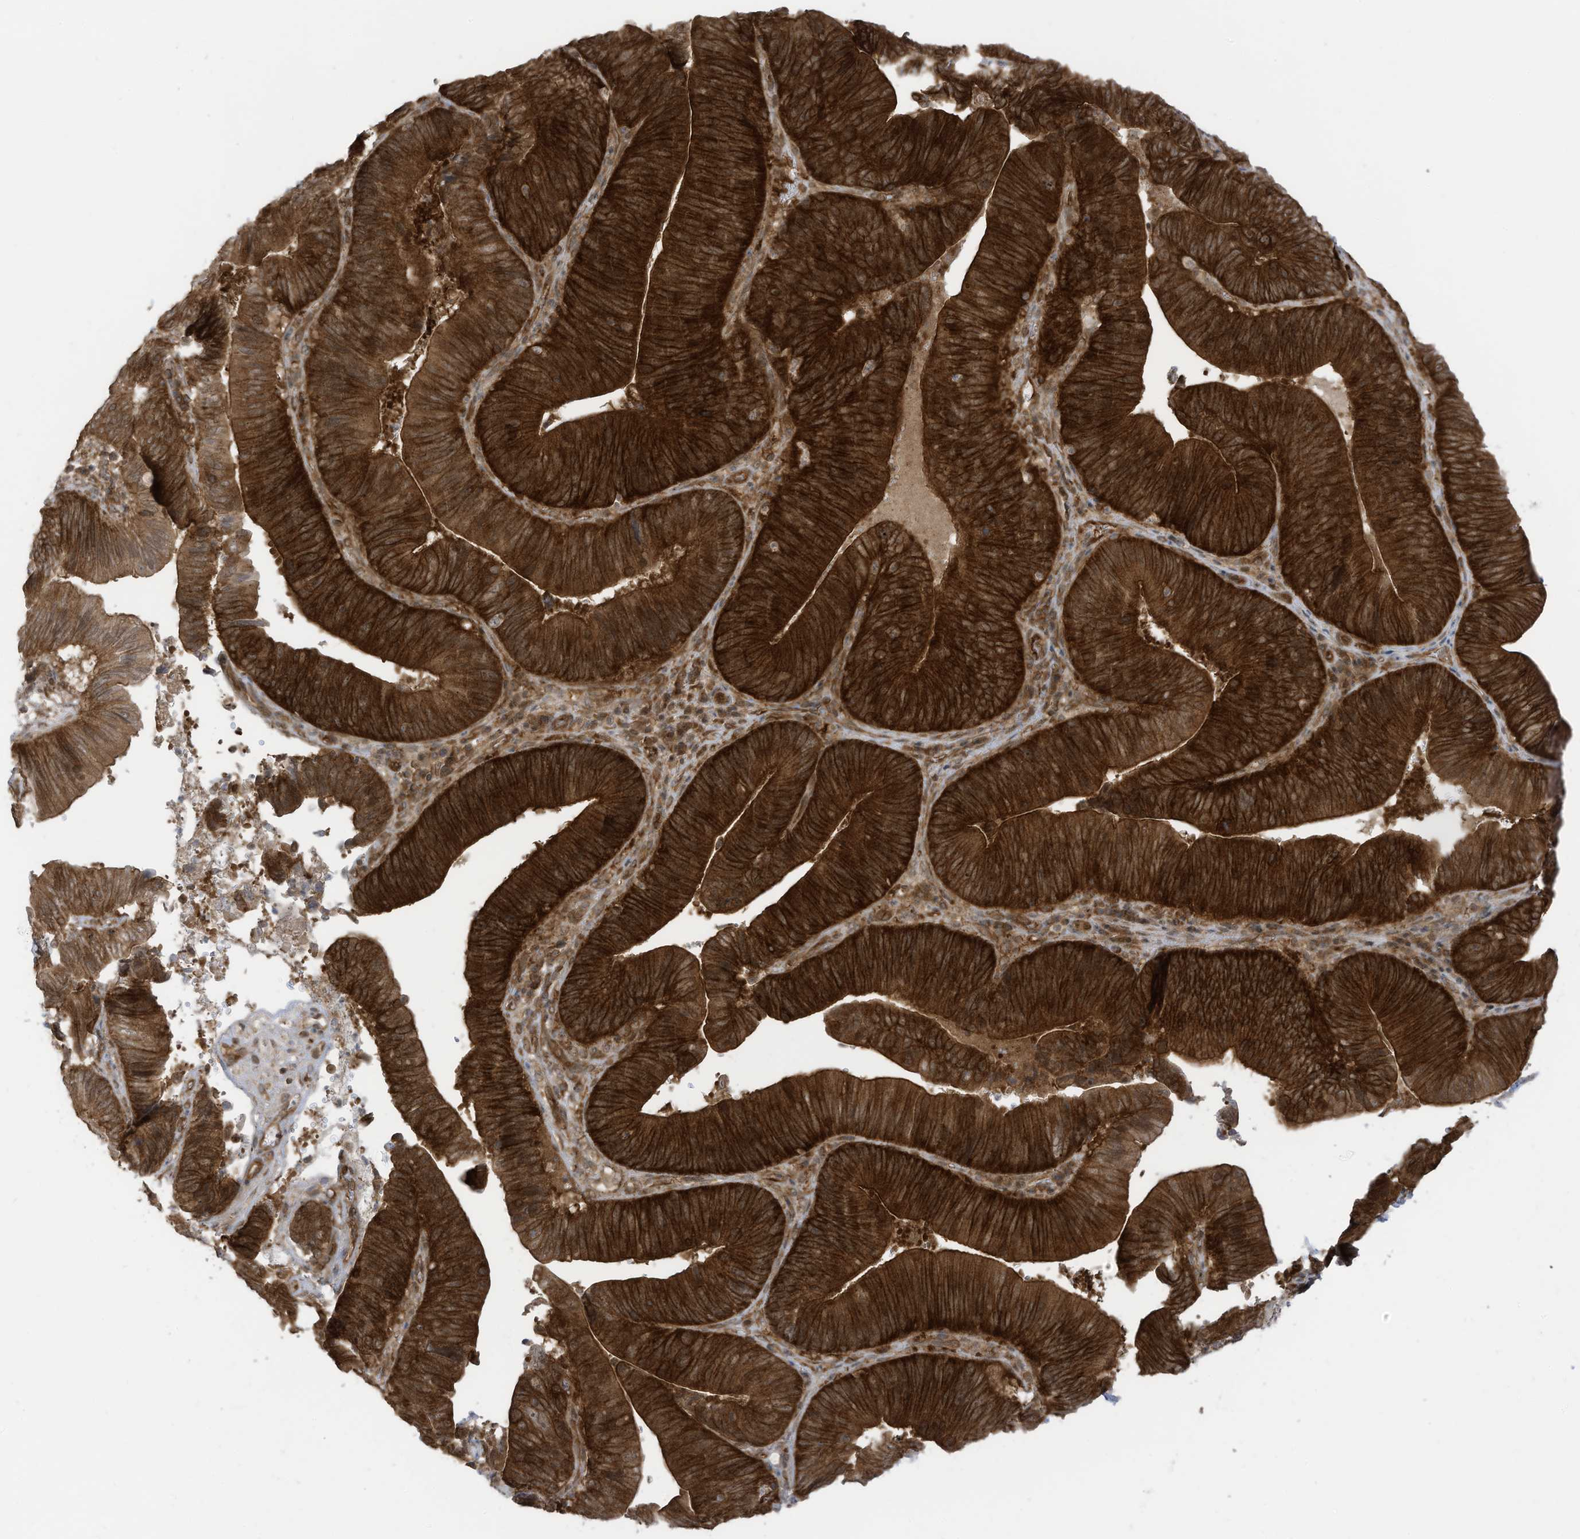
{"staining": {"intensity": "strong", "quantity": ">75%", "location": "cytoplasmic/membranous"}, "tissue": "pancreatic cancer", "cell_type": "Tumor cells", "image_type": "cancer", "snomed": [{"axis": "morphology", "description": "Adenocarcinoma, NOS"}, {"axis": "topography", "description": "Pancreas"}], "caption": "High-power microscopy captured an immunohistochemistry histopathology image of pancreatic adenocarcinoma, revealing strong cytoplasmic/membranous staining in approximately >75% of tumor cells.", "gene": "REPS1", "patient": {"sex": "male", "age": 63}}